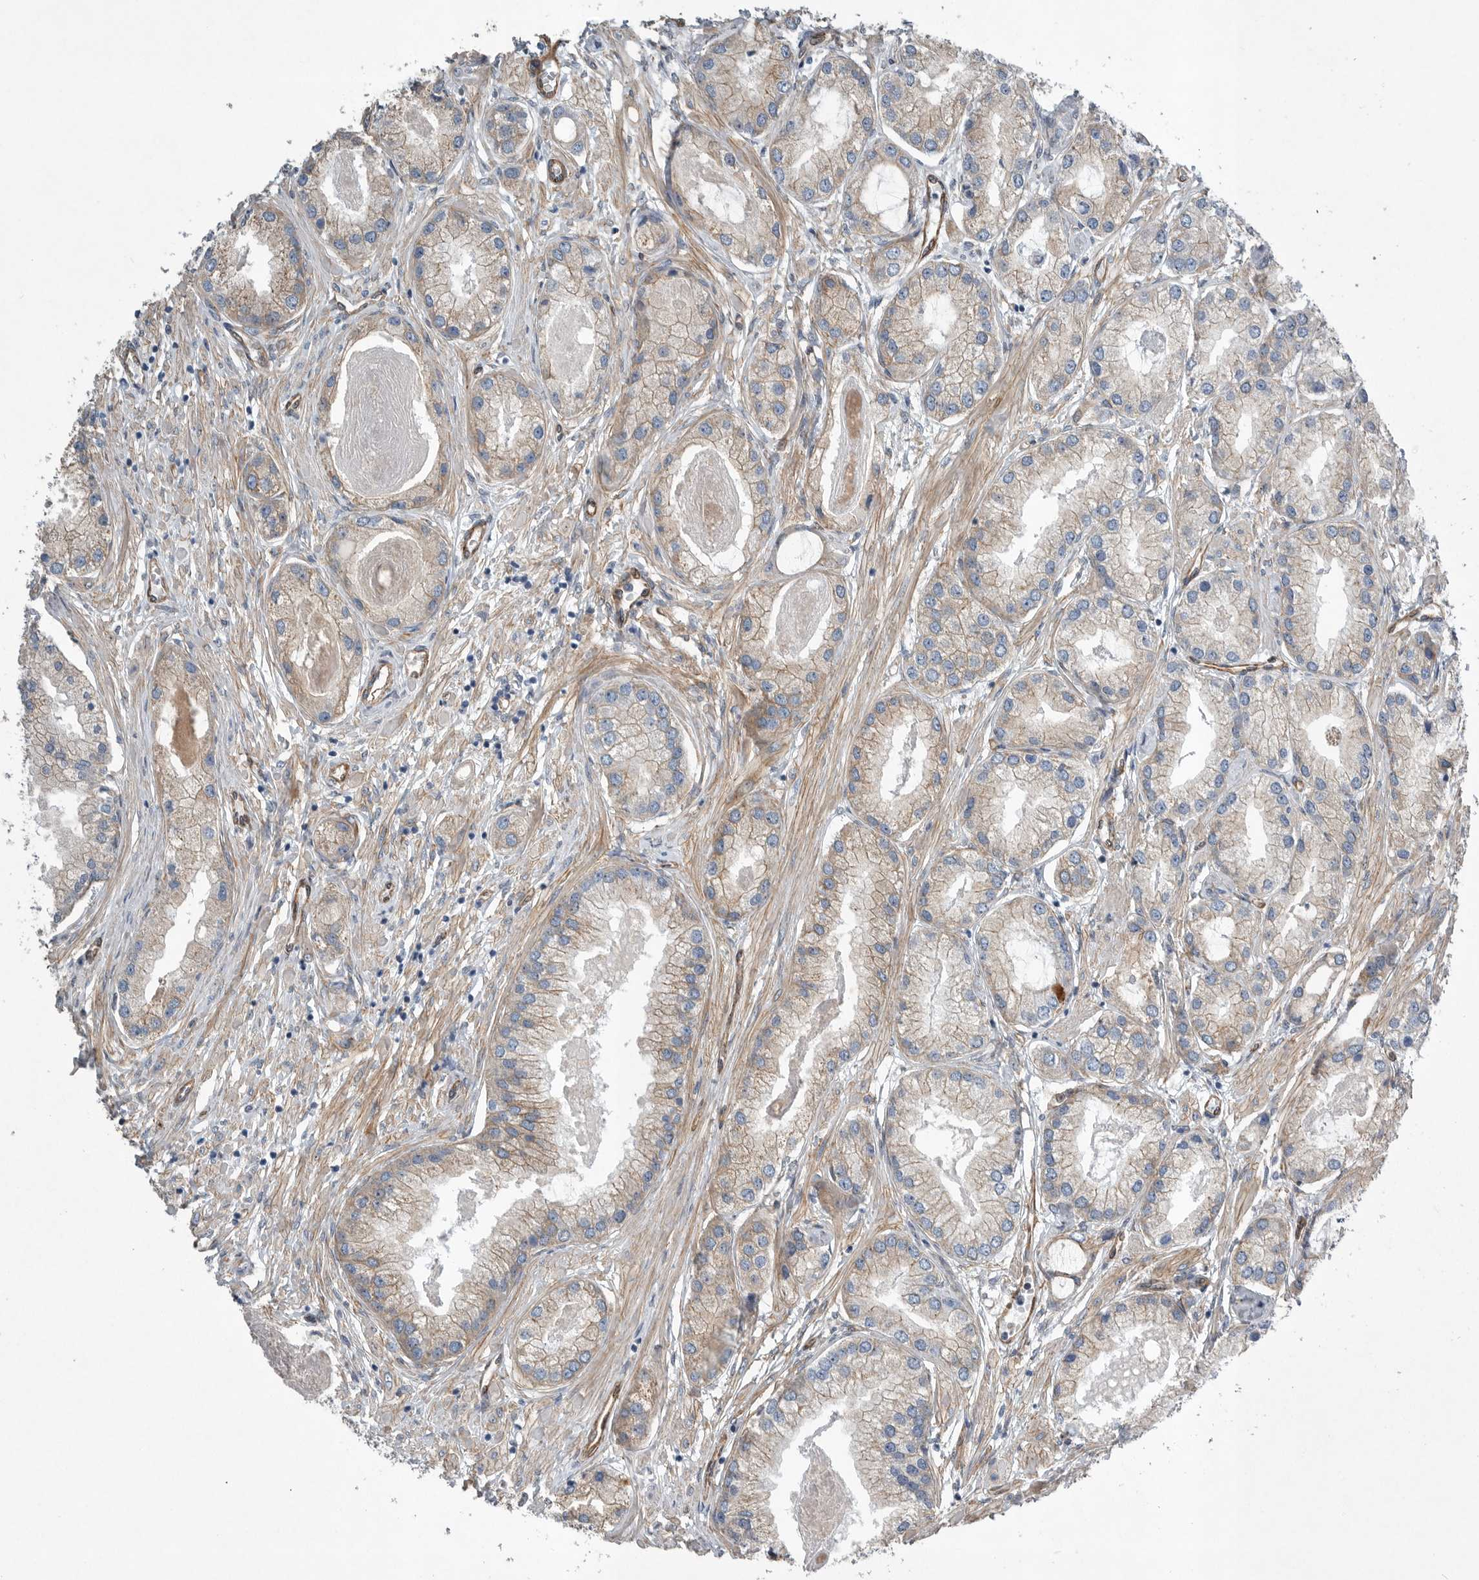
{"staining": {"intensity": "weak", "quantity": ">75%", "location": "cytoplasmic/membranous"}, "tissue": "prostate cancer", "cell_type": "Tumor cells", "image_type": "cancer", "snomed": [{"axis": "morphology", "description": "Adenocarcinoma, Low grade"}, {"axis": "topography", "description": "Prostate"}], "caption": "Prostate cancer was stained to show a protein in brown. There is low levels of weak cytoplasmic/membranous staining in approximately >75% of tumor cells. The protein is stained brown, and the nuclei are stained in blue (DAB (3,3'-diaminobenzidine) IHC with brightfield microscopy, high magnification).", "gene": "PLEC", "patient": {"sex": "male", "age": 62}}